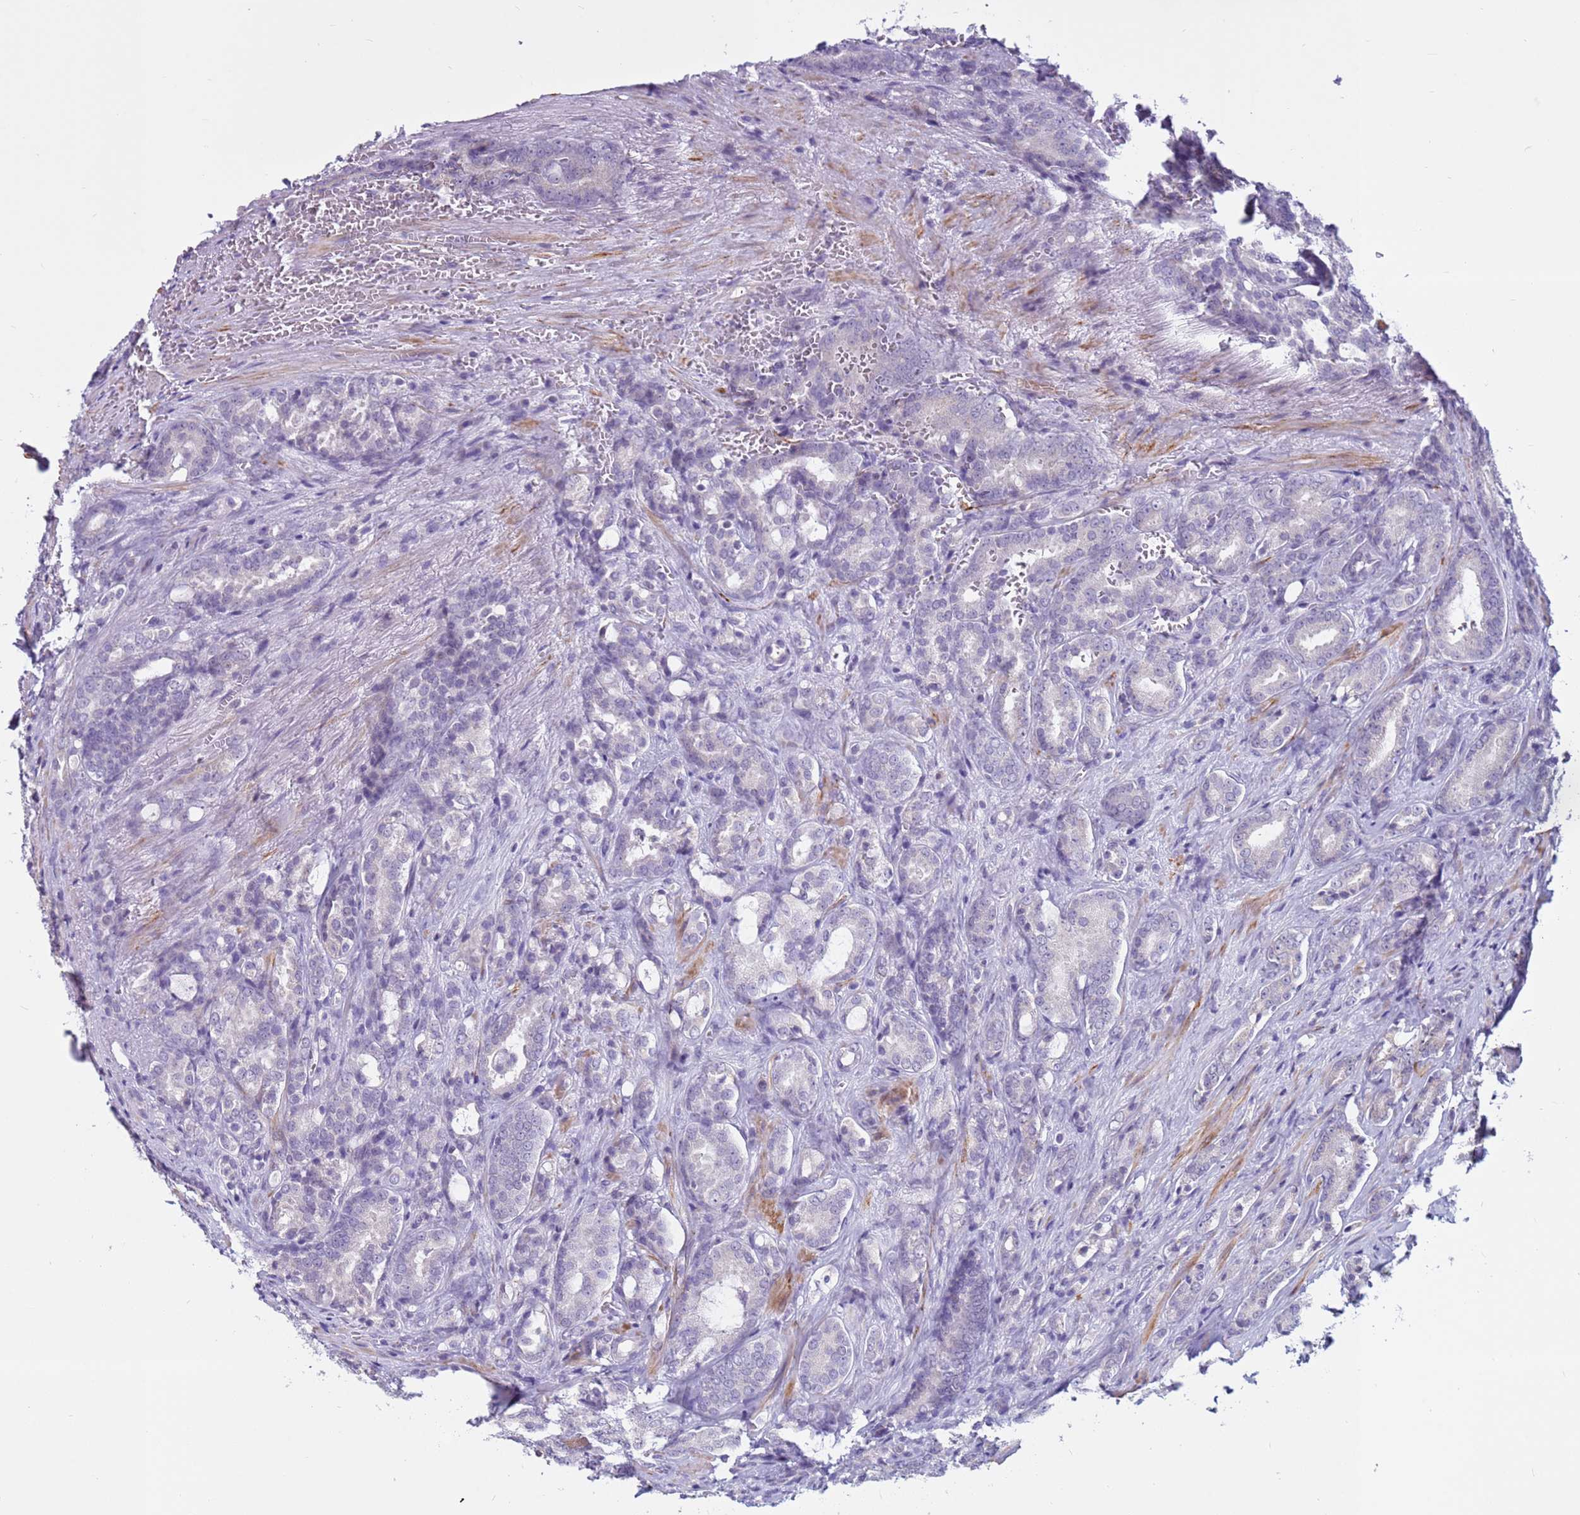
{"staining": {"intensity": "negative", "quantity": "none", "location": "none"}, "tissue": "prostate cancer", "cell_type": "Tumor cells", "image_type": "cancer", "snomed": [{"axis": "morphology", "description": "Adenocarcinoma, High grade"}, {"axis": "topography", "description": "Prostate"}], "caption": "Tumor cells show no significant expression in prostate adenocarcinoma (high-grade).", "gene": "CDK2AP2", "patient": {"sex": "male", "age": 72}}